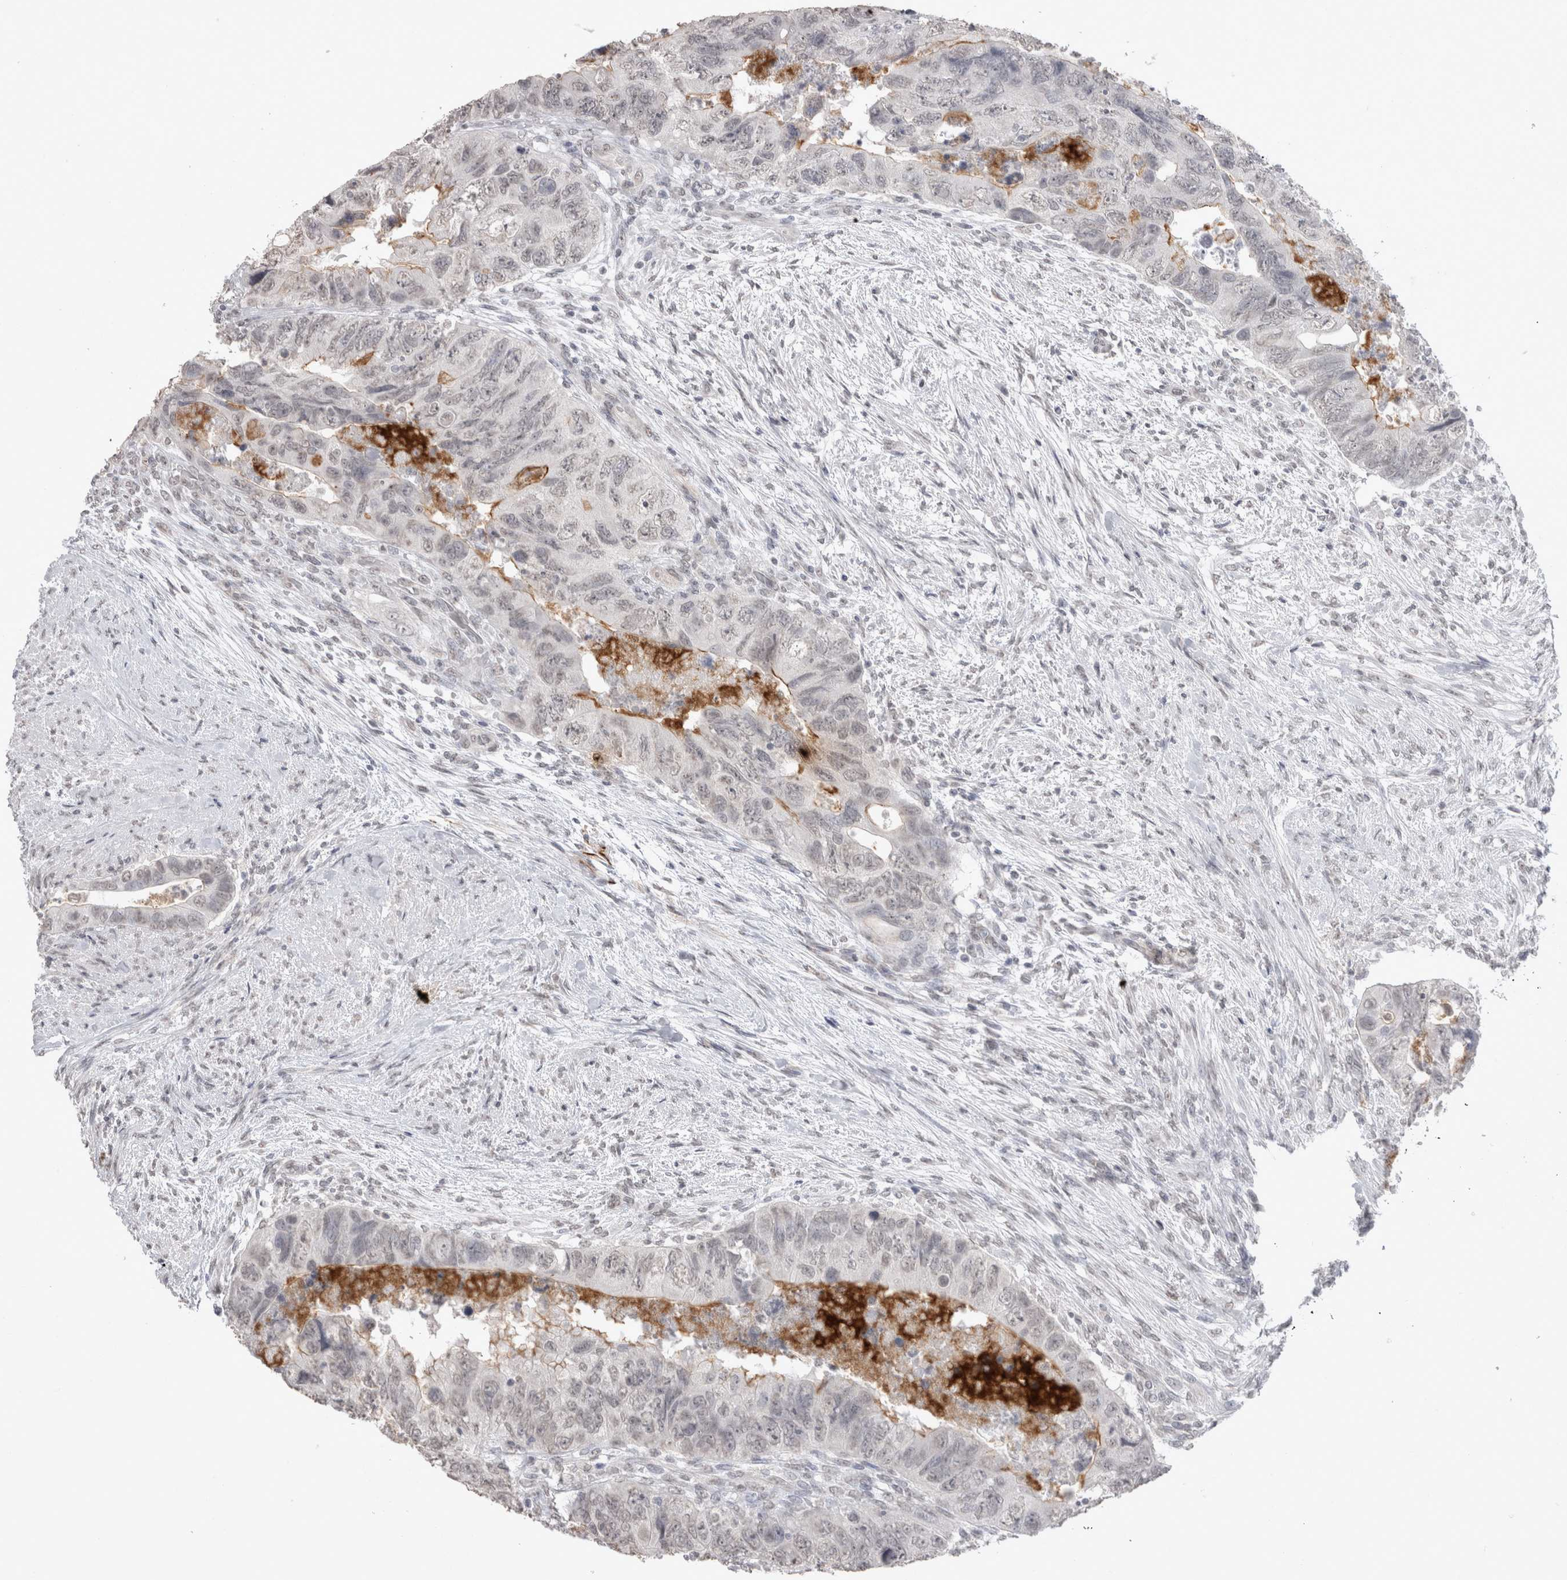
{"staining": {"intensity": "weak", "quantity": "<25%", "location": "cytoplasmic/membranous"}, "tissue": "colorectal cancer", "cell_type": "Tumor cells", "image_type": "cancer", "snomed": [{"axis": "morphology", "description": "Adenocarcinoma, NOS"}, {"axis": "topography", "description": "Rectum"}], "caption": "Colorectal cancer was stained to show a protein in brown. There is no significant positivity in tumor cells.", "gene": "DDX4", "patient": {"sex": "male", "age": 63}}